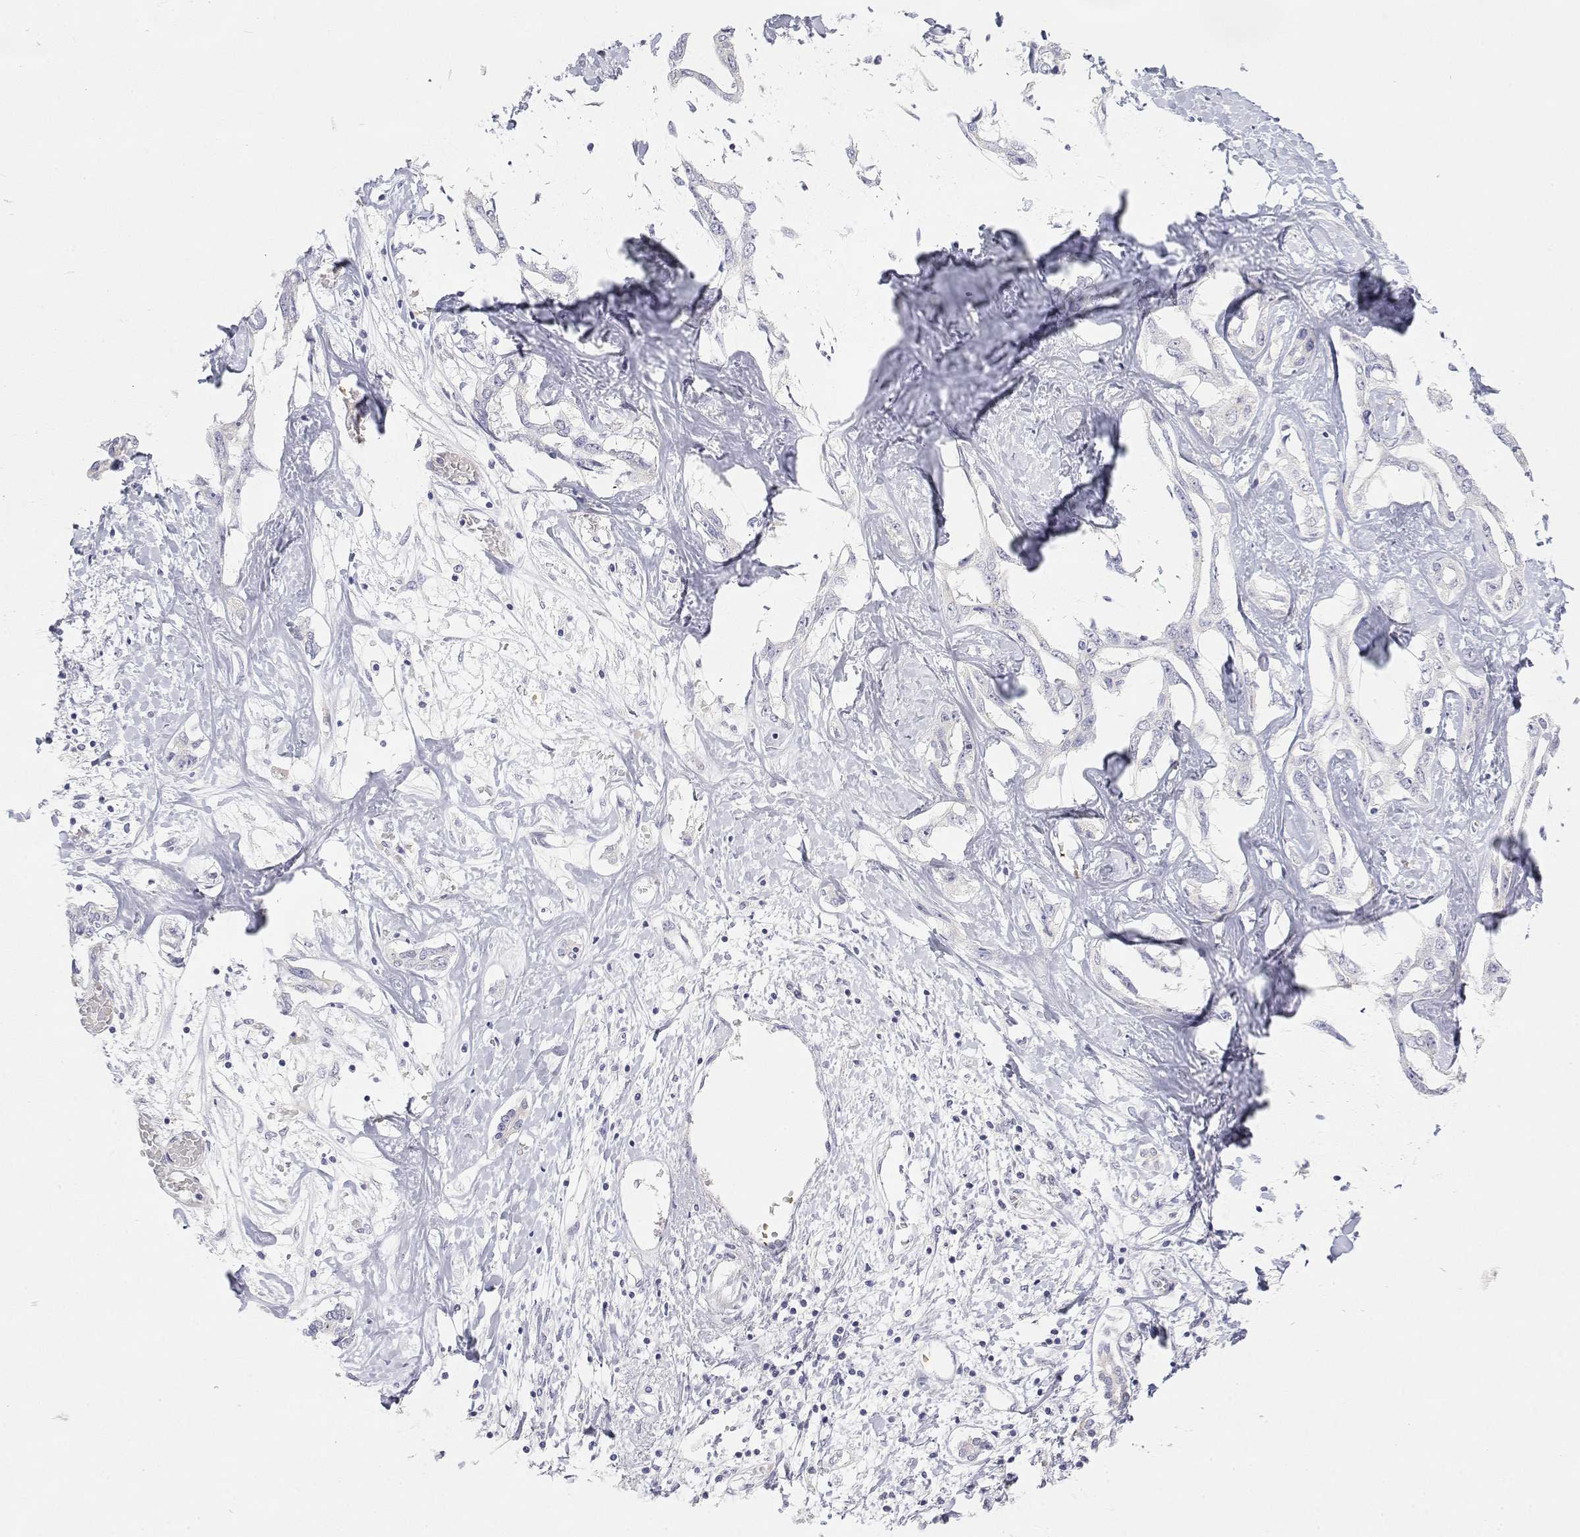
{"staining": {"intensity": "moderate", "quantity": "<25%", "location": "cytoplasmic/membranous"}, "tissue": "liver cancer", "cell_type": "Tumor cells", "image_type": "cancer", "snomed": [{"axis": "morphology", "description": "Cholangiocarcinoma"}, {"axis": "topography", "description": "Liver"}], "caption": "This histopathology image shows immunohistochemistry staining of human cholangiocarcinoma (liver), with low moderate cytoplasmic/membranous positivity in about <25% of tumor cells.", "gene": "MISP", "patient": {"sex": "female", "age": 60}}